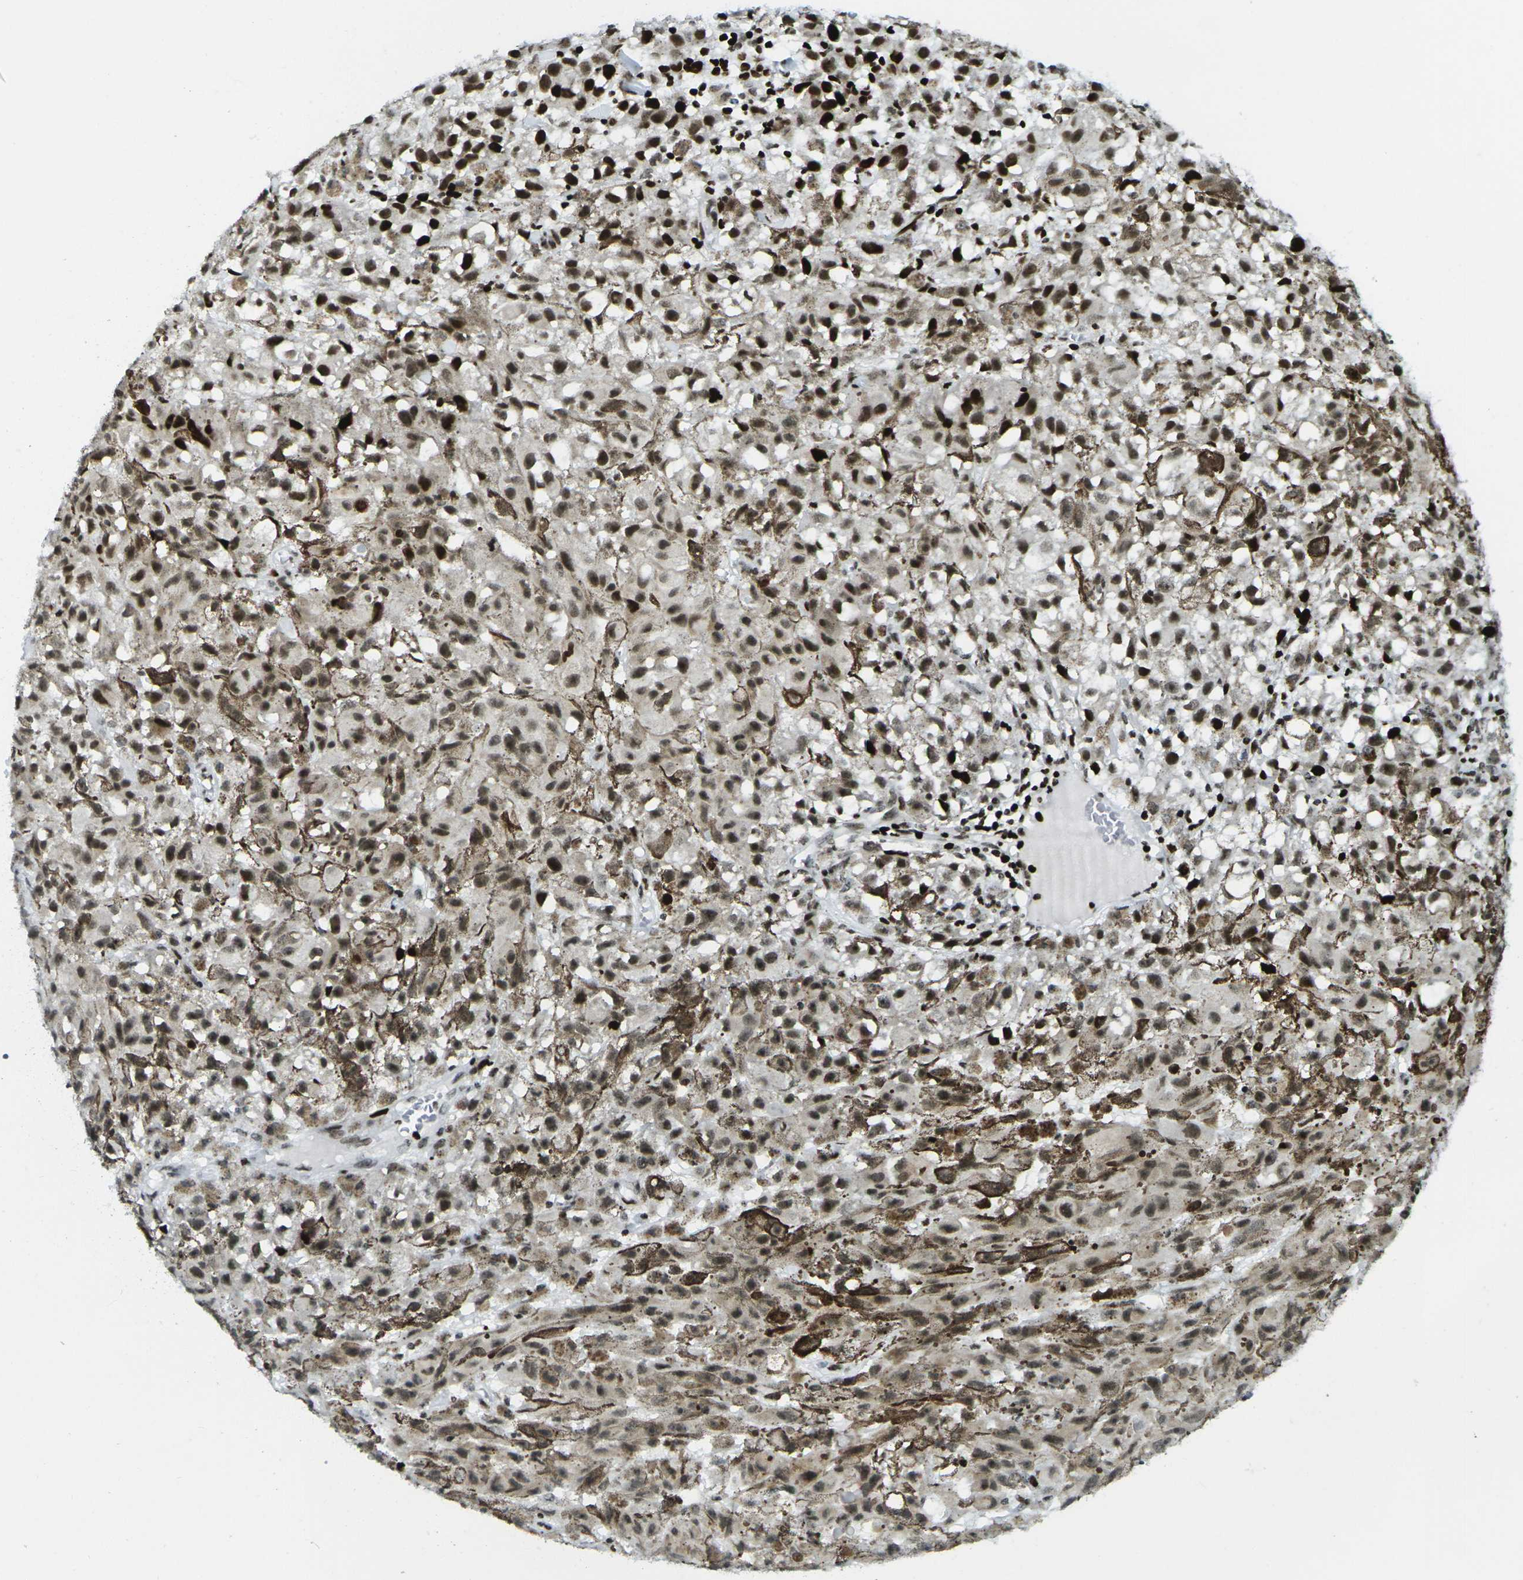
{"staining": {"intensity": "moderate", "quantity": ">75%", "location": "nuclear"}, "tissue": "melanoma", "cell_type": "Tumor cells", "image_type": "cancer", "snomed": [{"axis": "morphology", "description": "Malignant melanoma, NOS"}, {"axis": "topography", "description": "Skin"}], "caption": "Immunohistochemical staining of malignant melanoma reveals medium levels of moderate nuclear positivity in about >75% of tumor cells.", "gene": "H3-3A", "patient": {"sex": "female", "age": 104}}